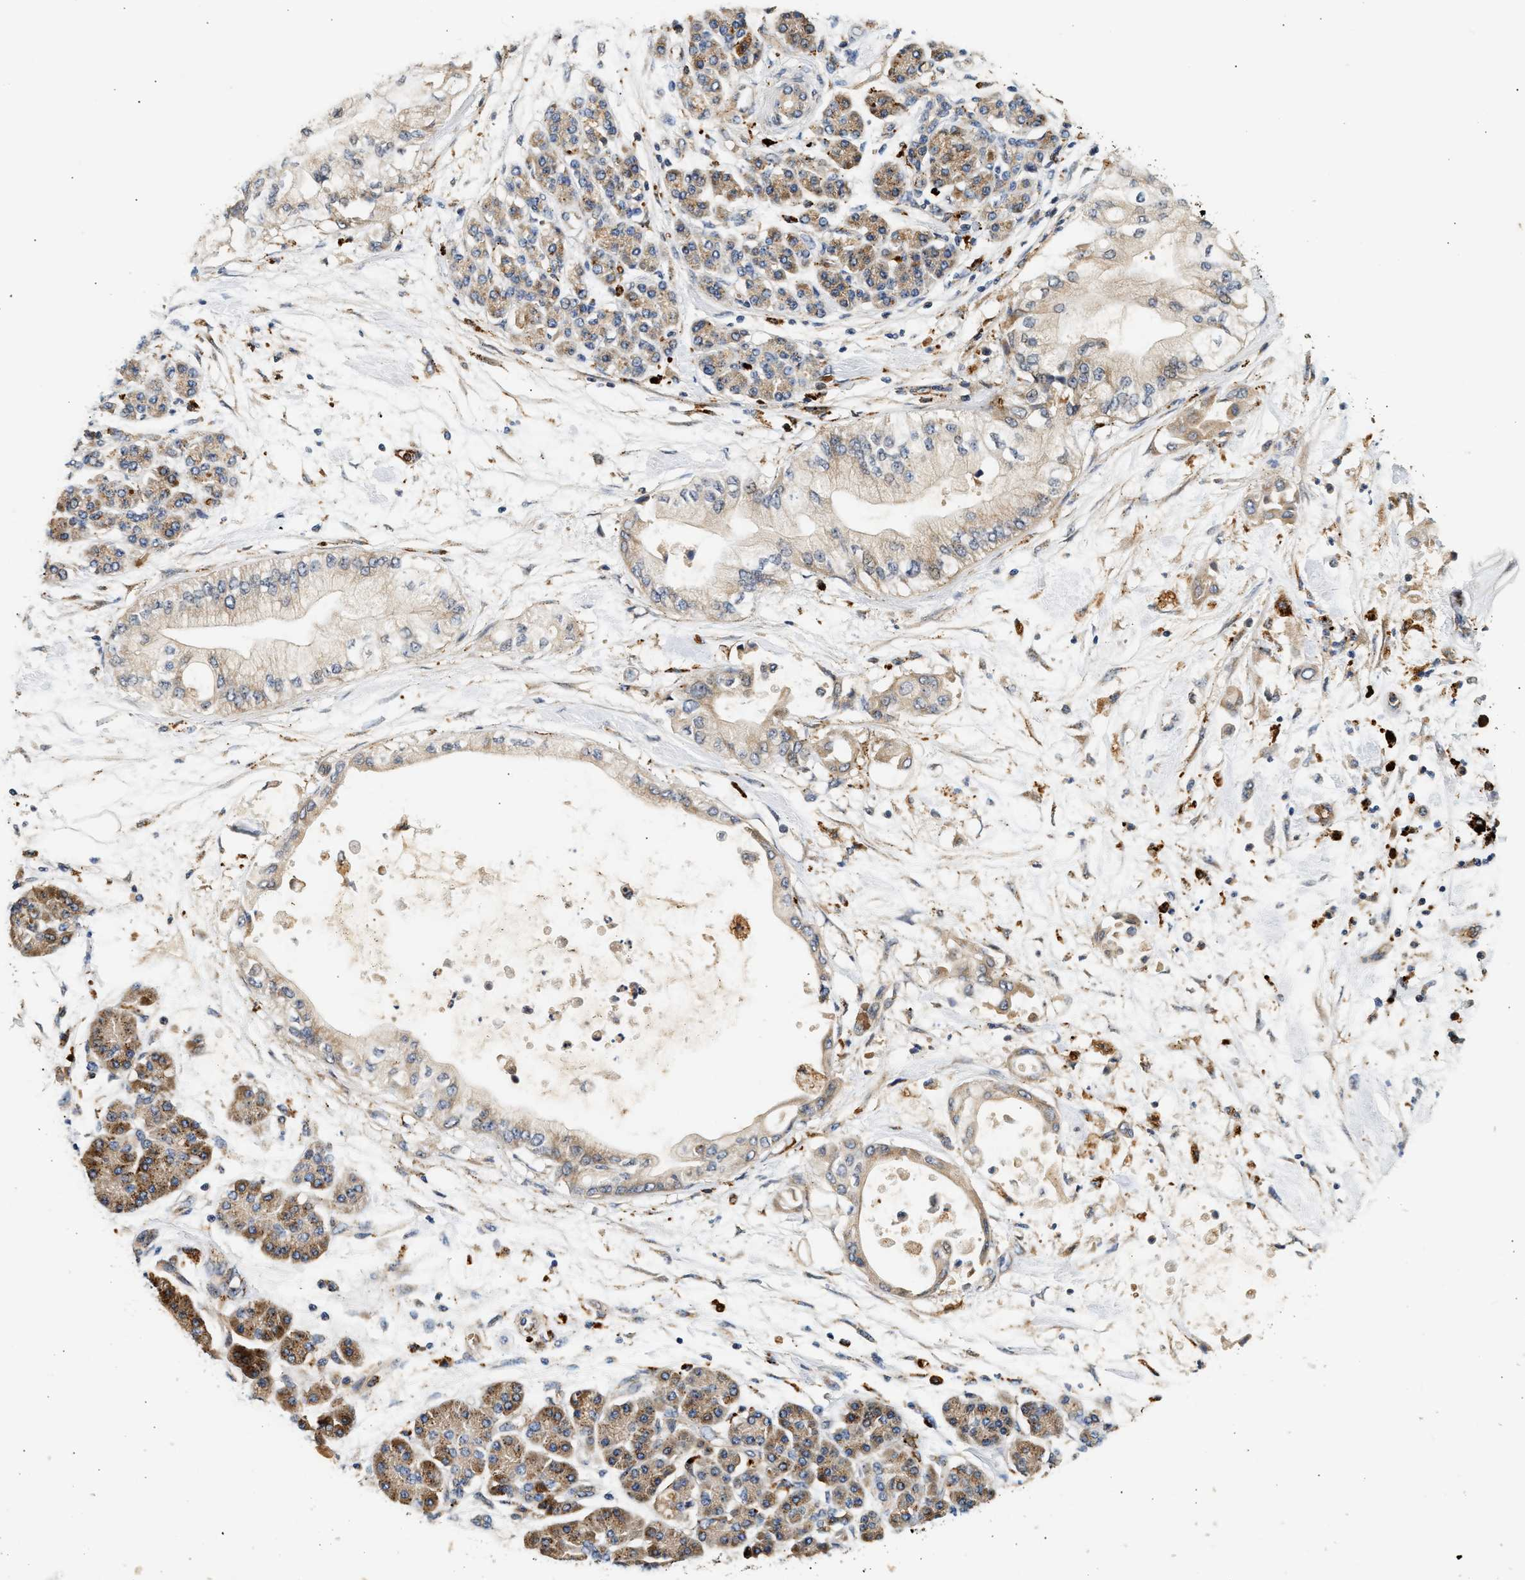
{"staining": {"intensity": "weak", "quantity": ">75%", "location": "cytoplasmic/membranous"}, "tissue": "pancreatic cancer", "cell_type": "Tumor cells", "image_type": "cancer", "snomed": [{"axis": "morphology", "description": "Adenocarcinoma, NOS"}, {"axis": "morphology", "description": "Adenocarcinoma, metastatic, NOS"}, {"axis": "topography", "description": "Lymph node"}, {"axis": "topography", "description": "Pancreas"}, {"axis": "topography", "description": "Duodenum"}], "caption": "Immunohistochemistry (IHC) micrograph of neoplastic tissue: human metastatic adenocarcinoma (pancreatic) stained using immunohistochemistry reveals low levels of weak protein expression localized specifically in the cytoplasmic/membranous of tumor cells, appearing as a cytoplasmic/membranous brown color.", "gene": "PLD3", "patient": {"sex": "female", "age": 64}}